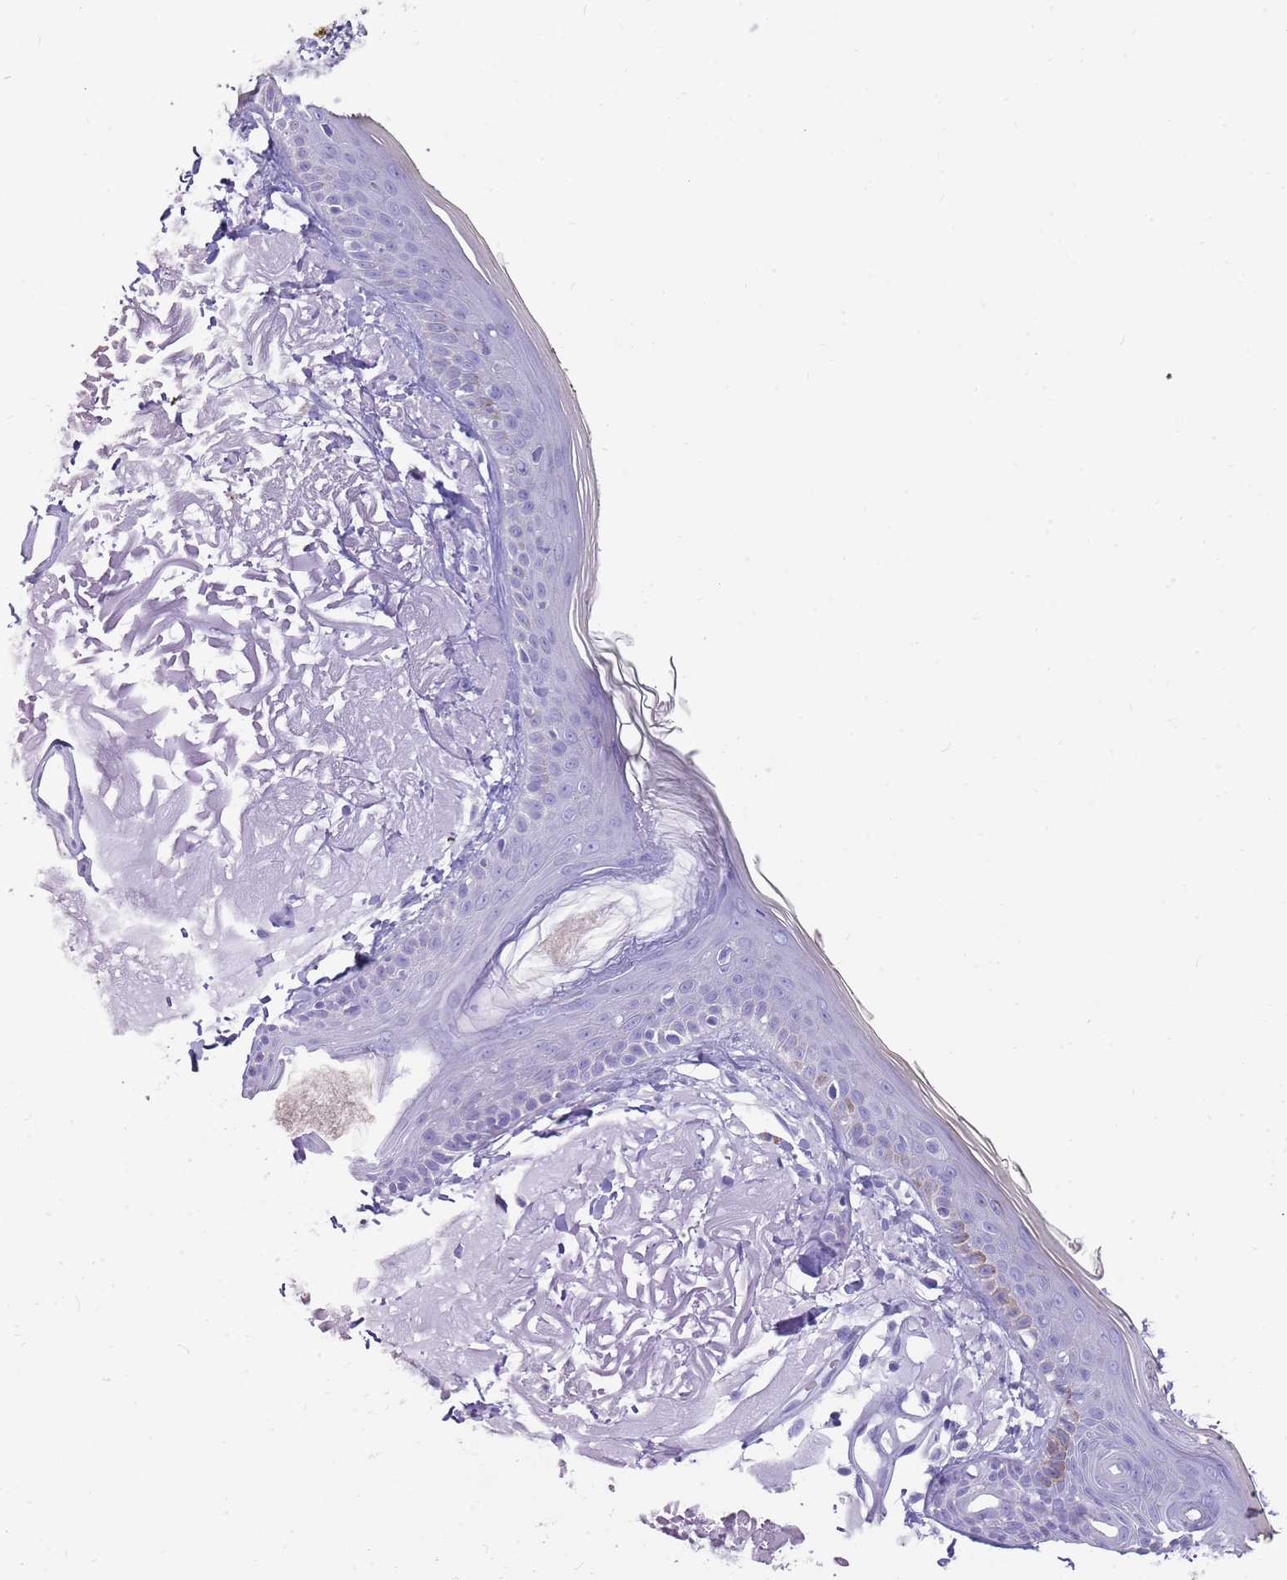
{"staining": {"intensity": "negative", "quantity": "none", "location": "none"}, "tissue": "skin", "cell_type": "Fibroblasts", "image_type": "normal", "snomed": [{"axis": "morphology", "description": "Normal tissue, NOS"}, {"axis": "topography", "description": "Skin"}, {"axis": "topography", "description": "Skeletal muscle"}], "caption": "High power microscopy photomicrograph of an immunohistochemistry image of benign skin, revealing no significant positivity in fibroblasts.", "gene": "ENSG00000271254", "patient": {"sex": "male", "age": 83}}